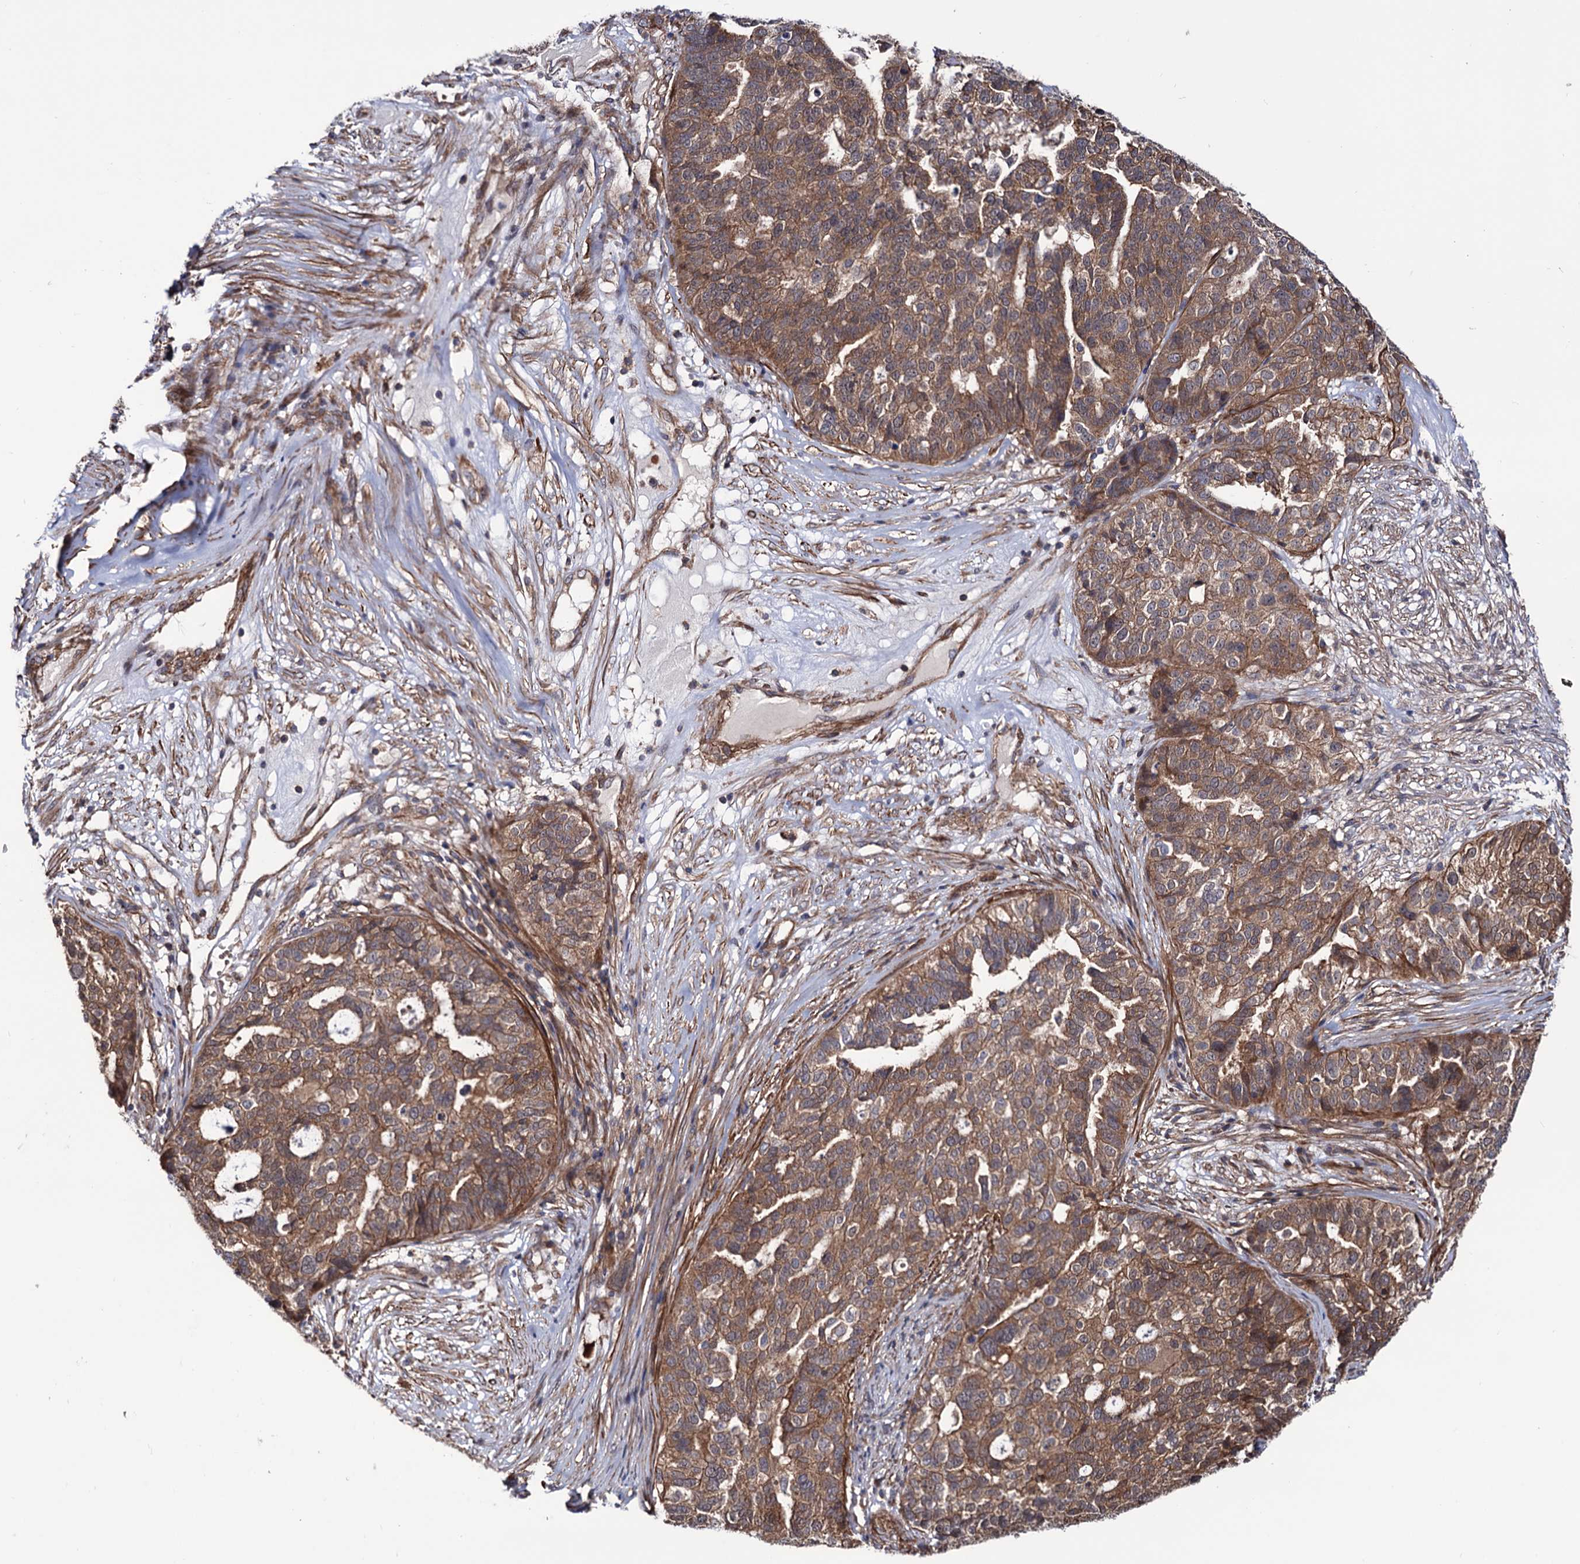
{"staining": {"intensity": "moderate", "quantity": ">75%", "location": "cytoplasmic/membranous"}, "tissue": "ovarian cancer", "cell_type": "Tumor cells", "image_type": "cancer", "snomed": [{"axis": "morphology", "description": "Cystadenocarcinoma, serous, NOS"}, {"axis": "topography", "description": "Ovary"}], "caption": "Ovarian cancer (serous cystadenocarcinoma) stained for a protein (brown) demonstrates moderate cytoplasmic/membranous positive expression in approximately >75% of tumor cells.", "gene": "FERMT2", "patient": {"sex": "female", "age": 59}}